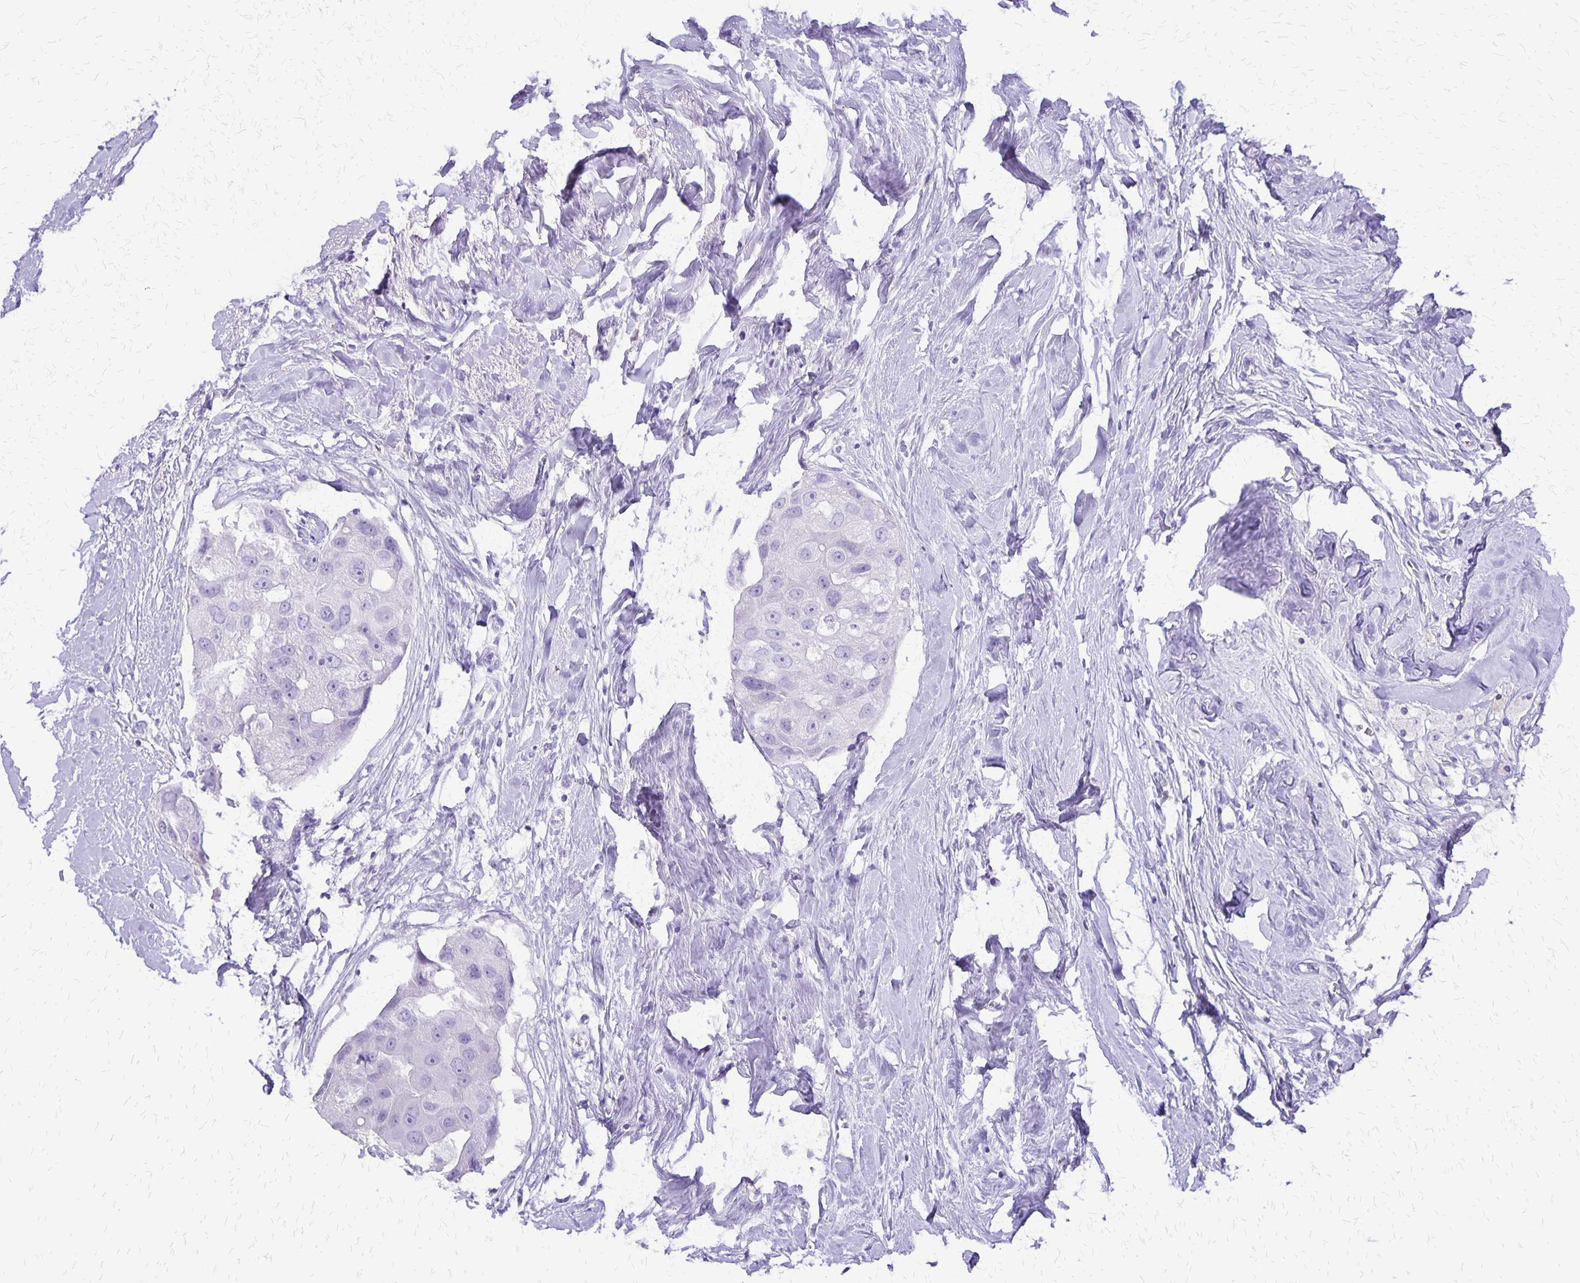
{"staining": {"intensity": "negative", "quantity": "none", "location": "none"}, "tissue": "breast cancer", "cell_type": "Tumor cells", "image_type": "cancer", "snomed": [{"axis": "morphology", "description": "Duct carcinoma"}, {"axis": "topography", "description": "Breast"}], "caption": "This is an immunohistochemistry (IHC) photomicrograph of human breast intraductal carcinoma. There is no staining in tumor cells.", "gene": "SLC13A2", "patient": {"sex": "female", "age": 43}}